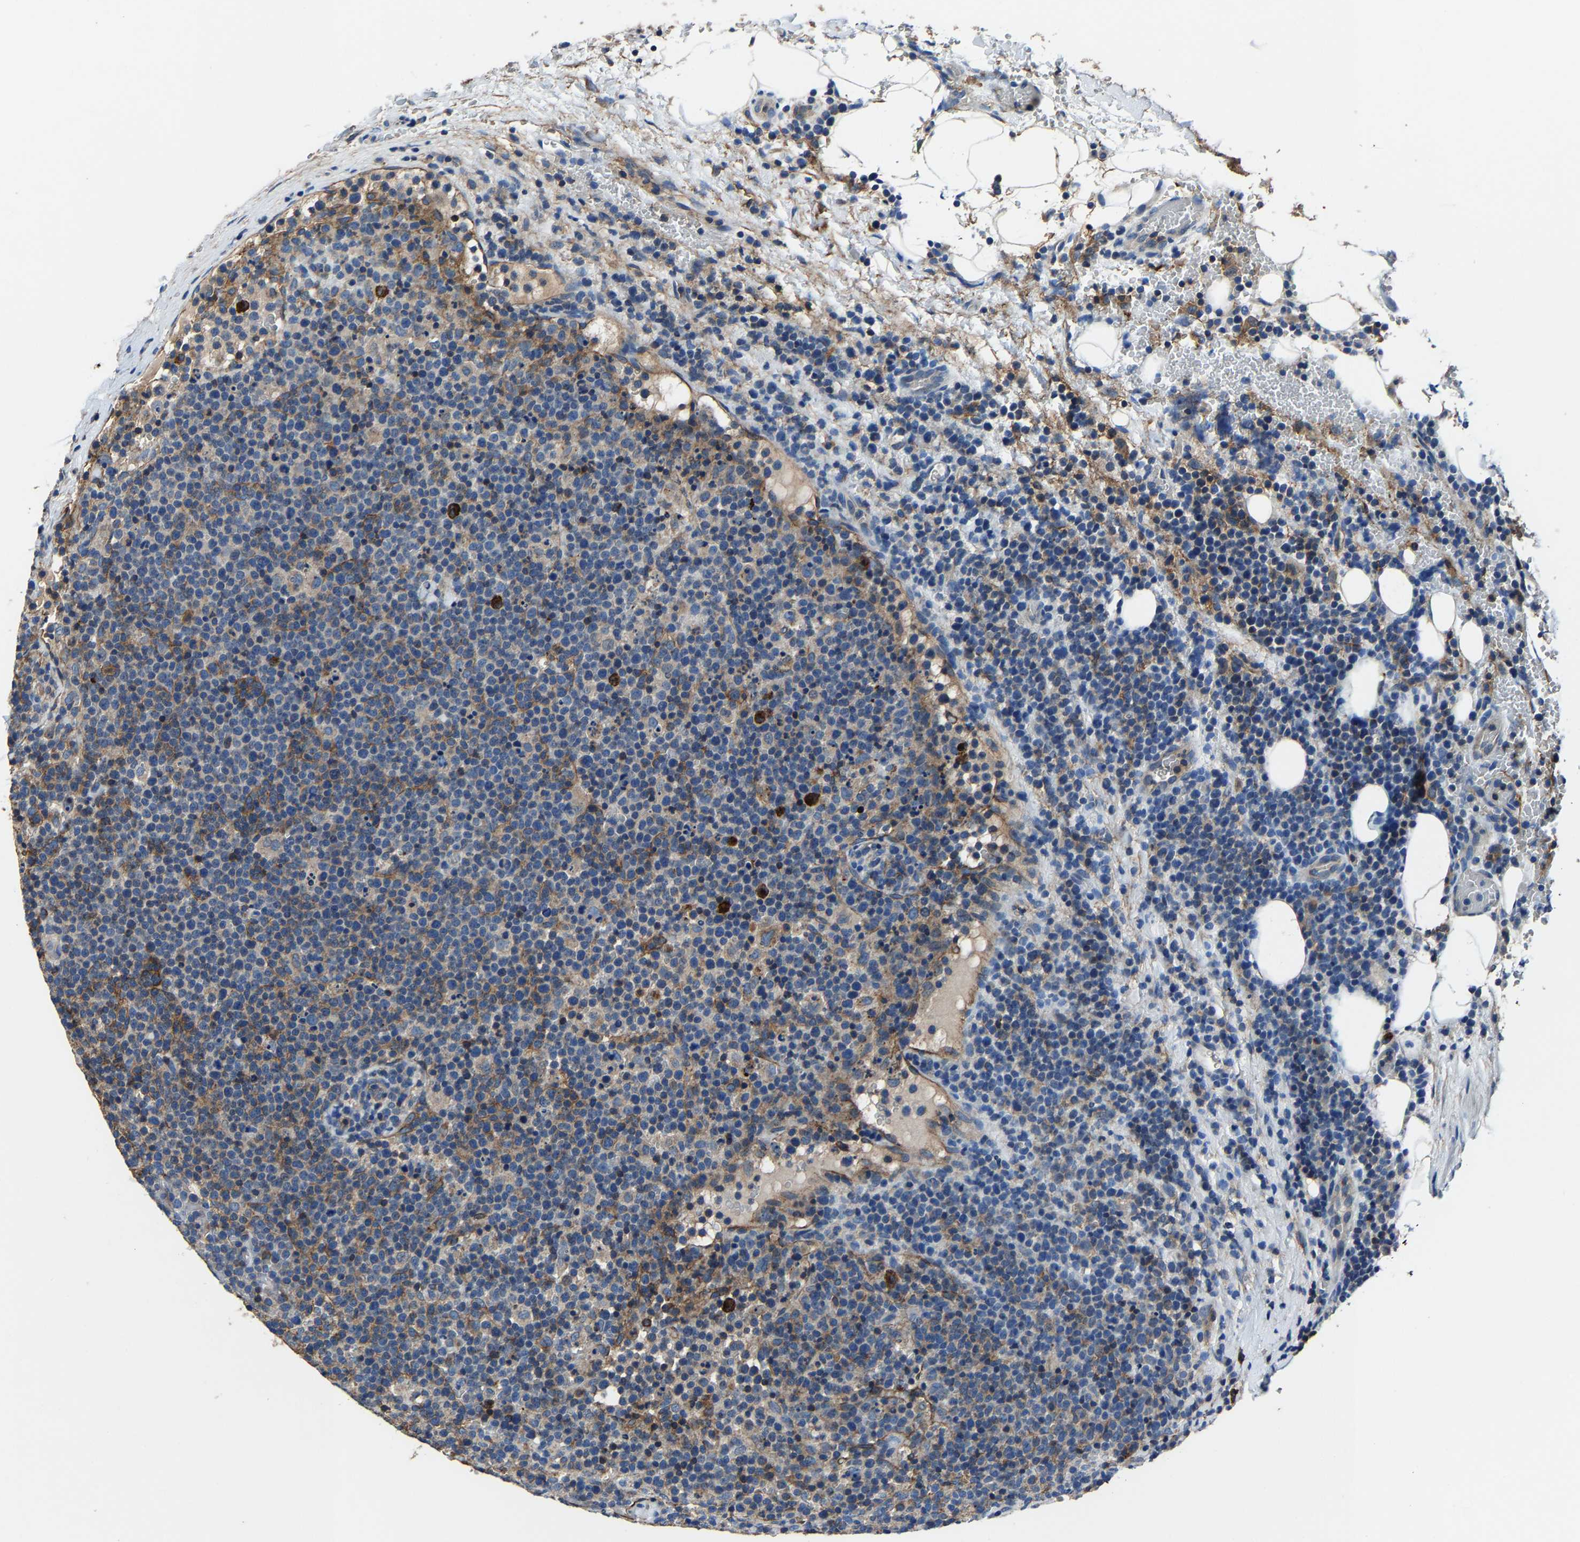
{"staining": {"intensity": "moderate", "quantity": "<25%", "location": "cytoplasmic/membranous"}, "tissue": "lymphoma", "cell_type": "Tumor cells", "image_type": "cancer", "snomed": [{"axis": "morphology", "description": "Malignant lymphoma, non-Hodgkin's type, High grade"}, {"axis": "topography", "description": "Lymph node"}], "caption": "Immunohistochemical staining of lymphoma reveals moderate cytoplasmic/membranous protein positivity in about <25% of tumor cells.", "gene": "KIAA1958", "patient": {"sex": "male", "age": 61}}